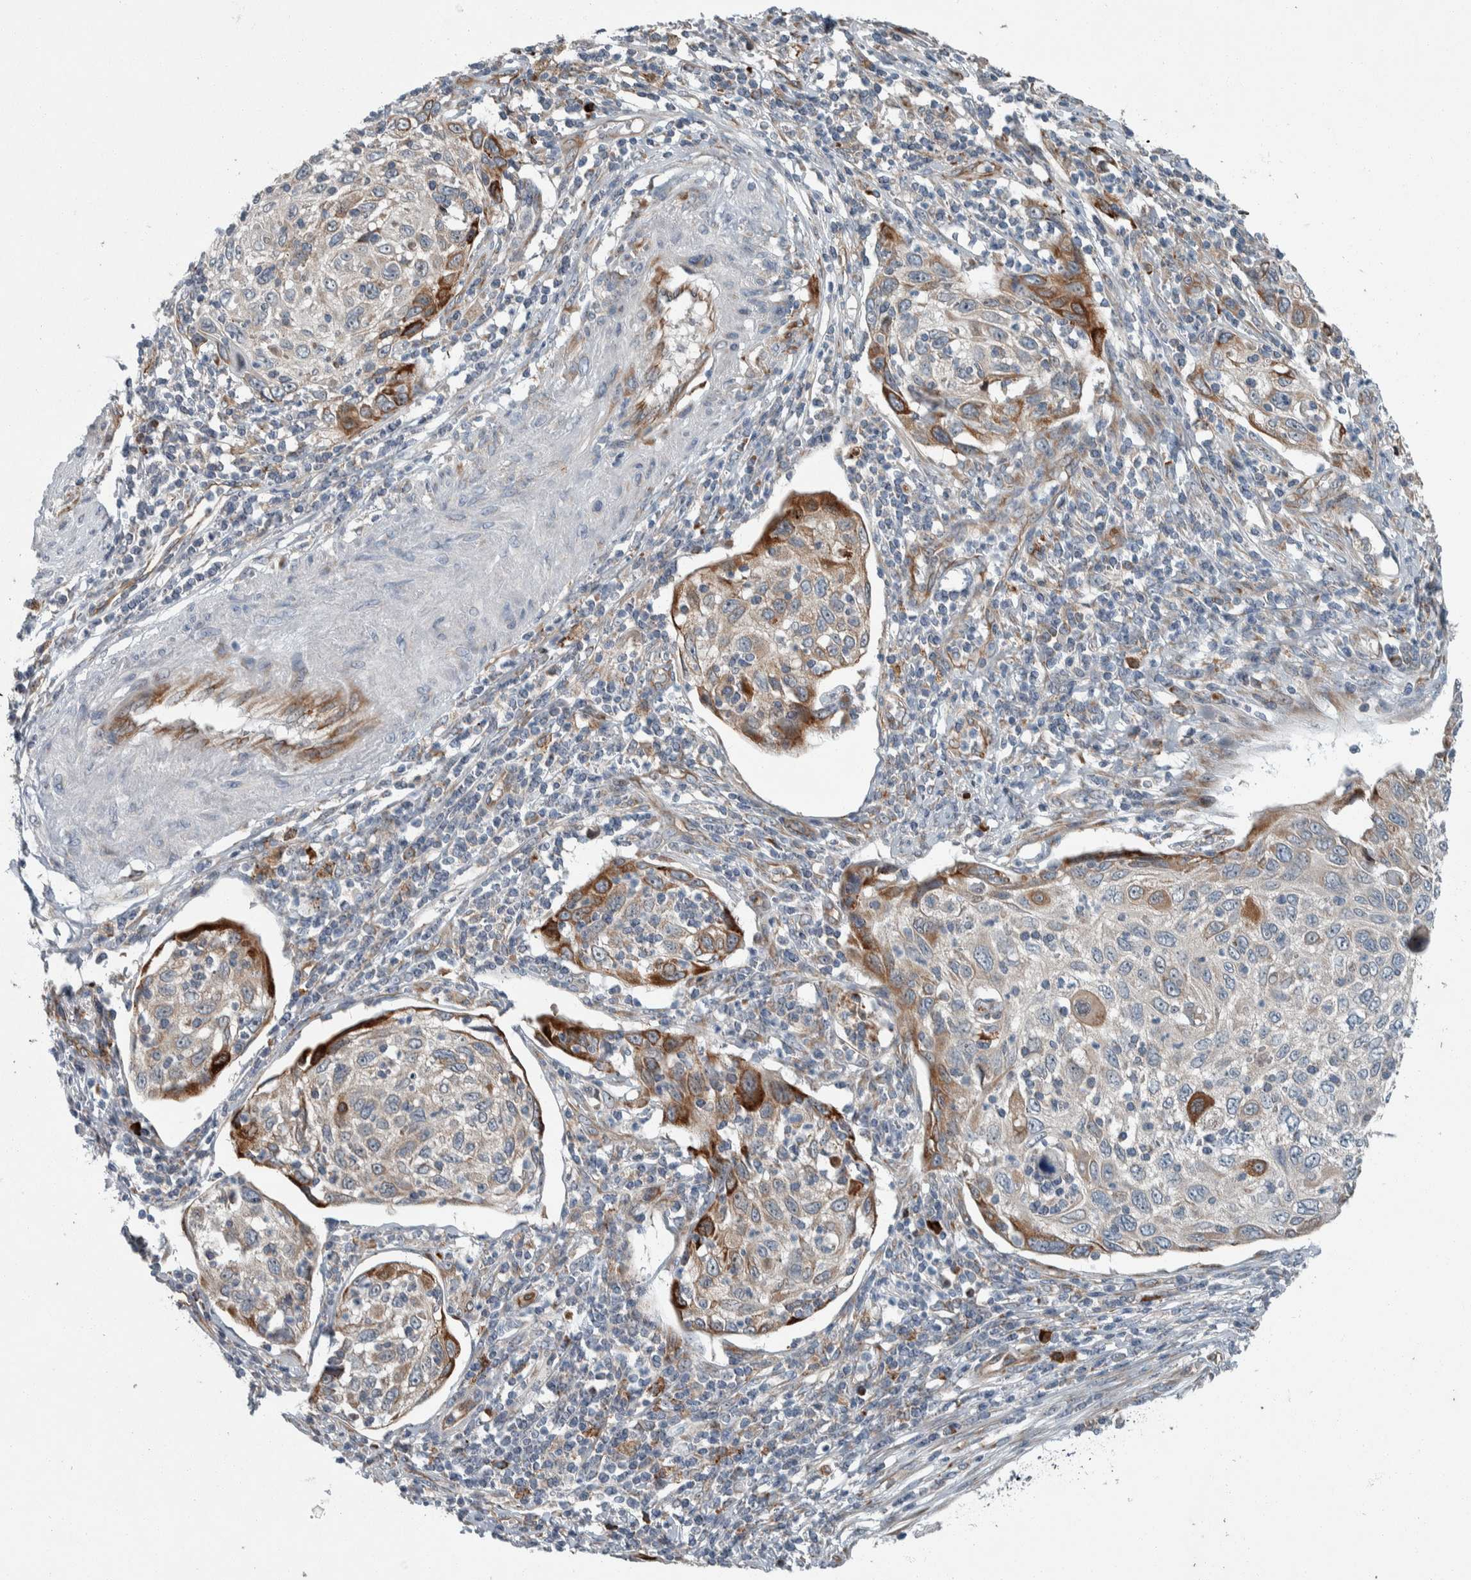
{"staining": {"intensity": "strong", "quantity": "<25%", "location": "cytoplasmic/membranous"}, "tissue": "cervical cancer", "cell_type": "Tumor cells", "image_type": "cancer", "snomed": [{"axis": "morphology", "description": "Squamous cell carcinoma, NOS"}, {"axis": "topography", "description": "Cervix"}], "caption": "Squamous cell carcinoma (cervical) was stained to show a protein in brown. There is medium levels of strong cytoplasmic/membranous expression in approximately <25% of tumor cells.", "gene": "USP25", "patient": {"sex": "female", "age": 70}}